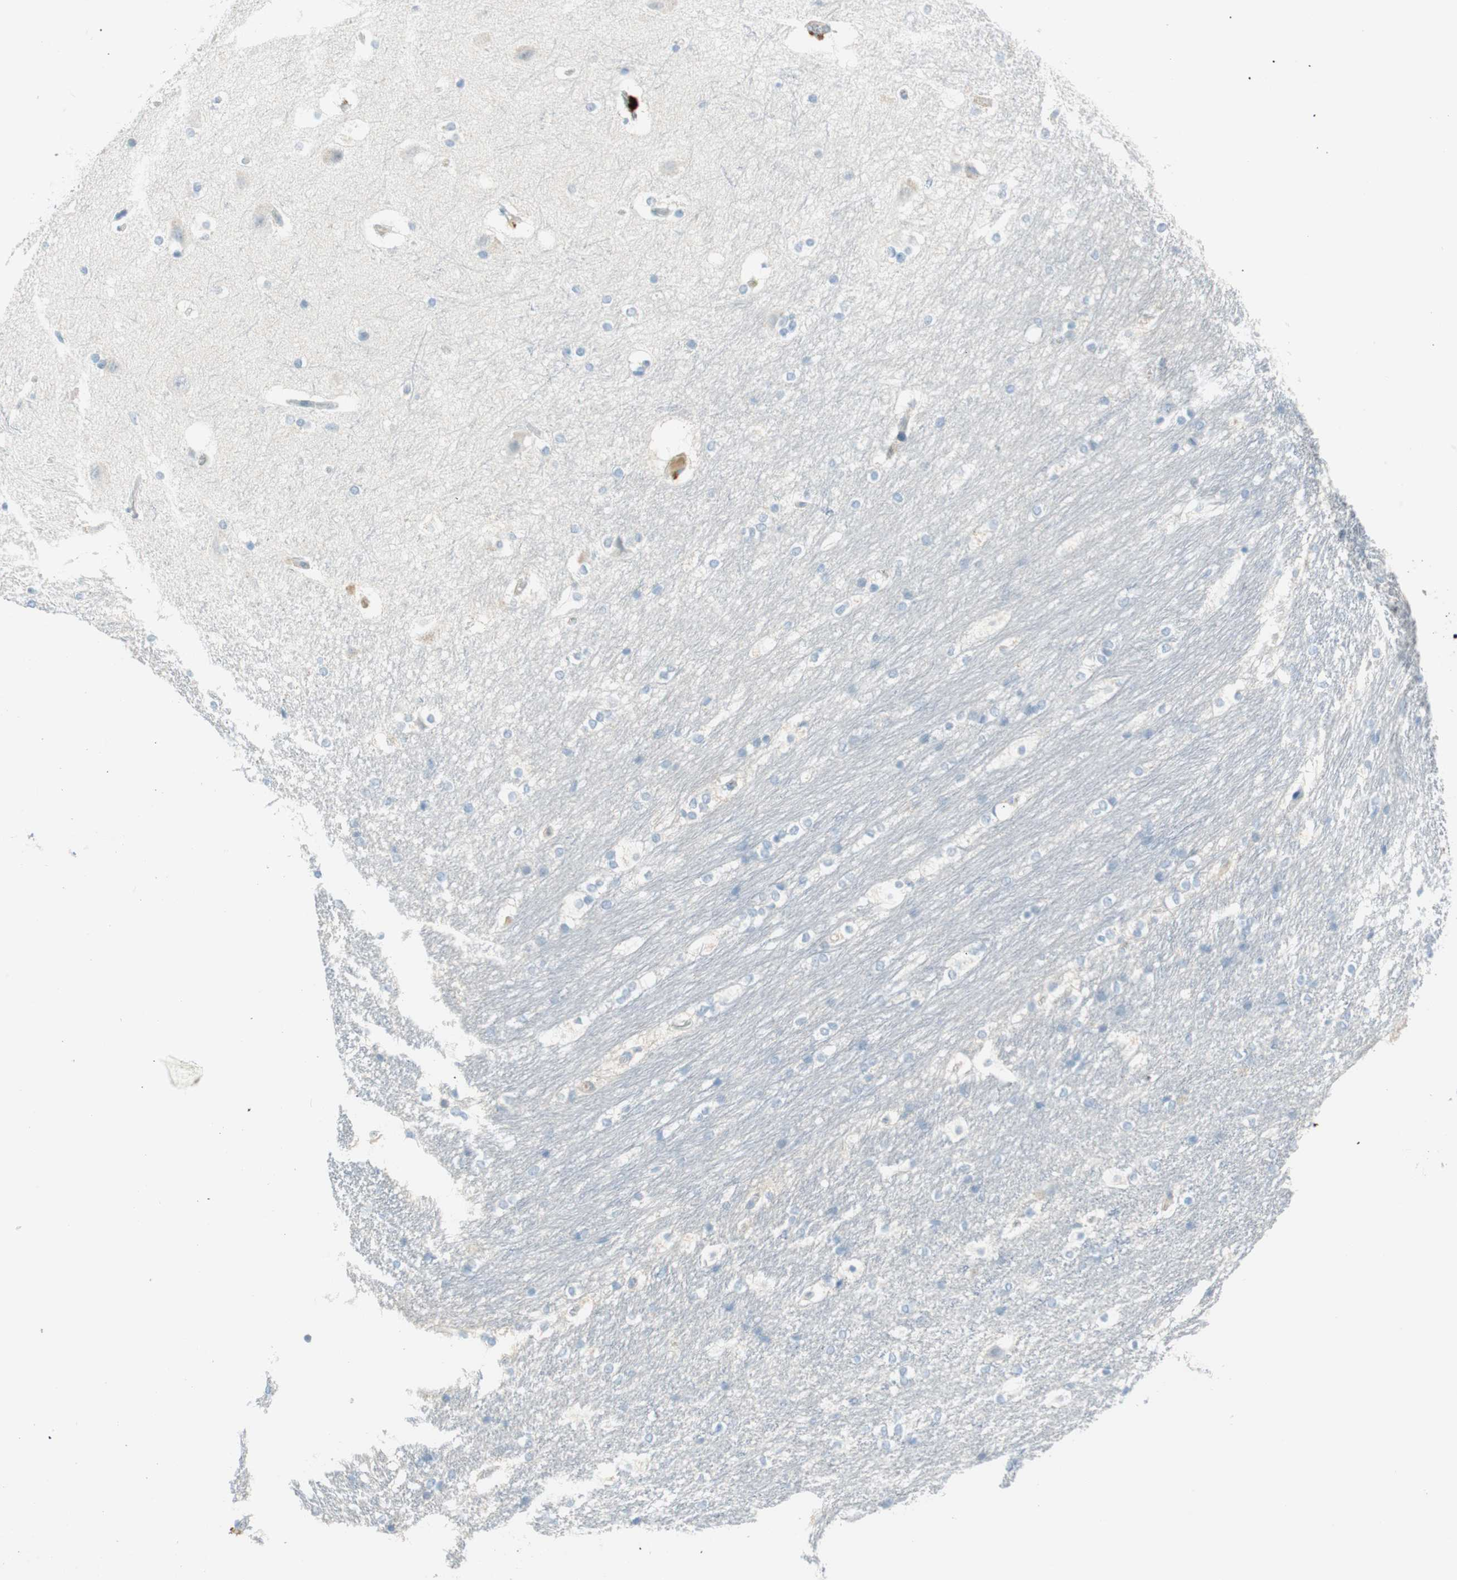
{"staining": {"intensity": "negative", "quantity": "none", "location": "none"}, "tissue": "hippocampus", "cell_type": "Glial cells", "image_type": "normal", "snomed": [{"axis": "morphology", "description": "Normal tissue, NOS"}, {"axis": "topography", "description": "Hippocampus"}], "caption": "This is a histopathology image of IHC staining of unremarkable hippocampus, which shows no staining in glial cells. Brightfield microscopy of immunohistochemistry (IHC) stained with DAB (3,3'-diaminobenzidine) (brown) and hematoxylin (blue), captured at high magnification.", "gene": "PTTG1", "patient": {"sex": "female", "age": 19}}